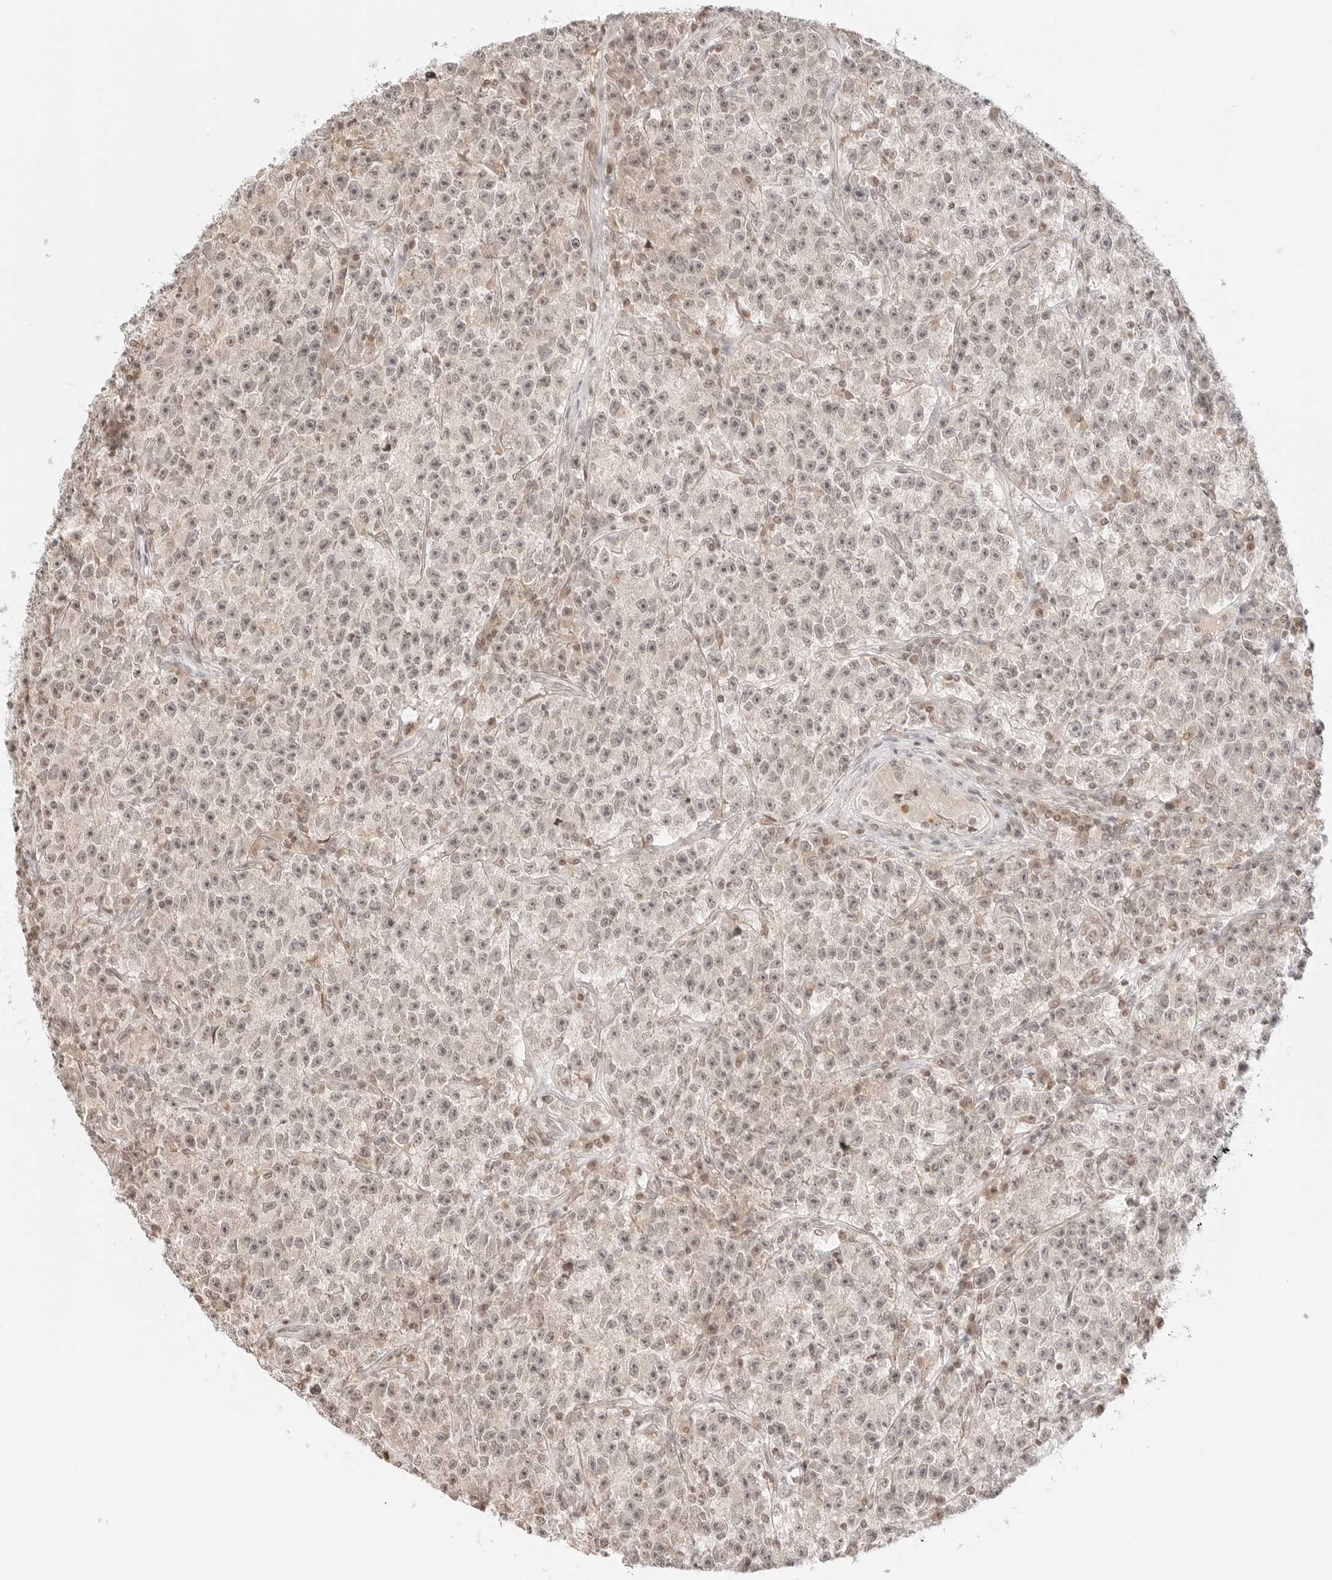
{"staining": {"intensity": "negative", "quantity": "none", "location": "none"}, "tissue": "testis cancer", "cell_type": "Tumor cells", "image_type": "cancer", "snomed": [{"axis": "morphology", "description": "Seminoma, NOS"}, {"axis": "topography", "description": "Testis"}], "caption": "Immunohistochemistry (IHC) of testis seminoma displays no expression in tumor cells.", "gene": "RPS6KL1", "patient": {"sex": "male", "age": 22}}